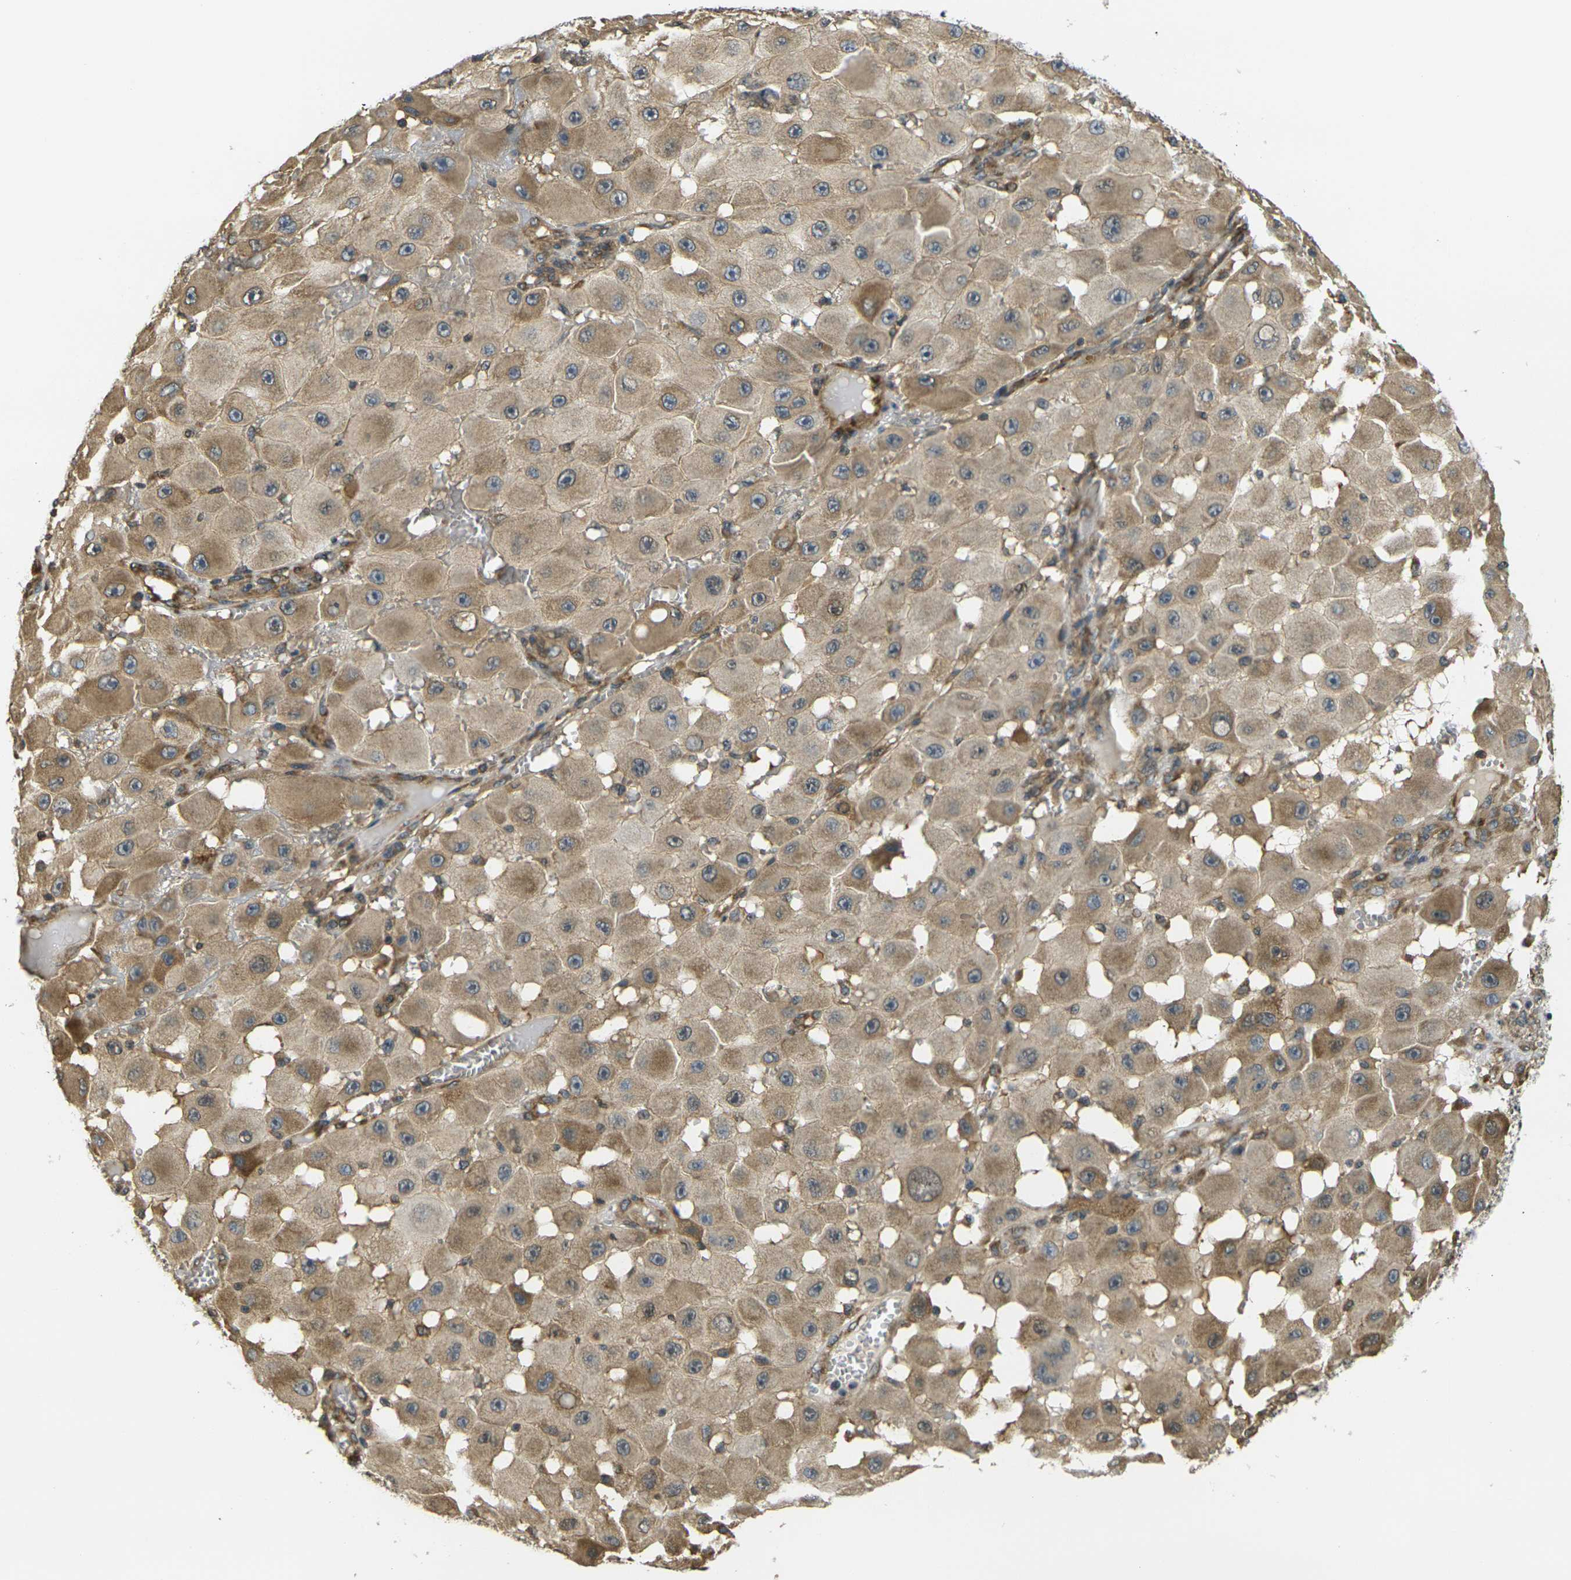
{"staining": {"intensity": "moderate", "quantity": "25%-75%", "location": "cytoplasmic/membranous"}, "tissue": "melanoma", "cell_type": "Tumor cells", "image_type": "cancer", "snomed": [{"axis": "morphology", "description": "Malignant melanoma, NOS"}, {"axis": "topography", "description": "Skin"}], "caption": "This image exhibits immunohistochemistry staining of human malignant melanoma, with medium moderate cytoplasmic/membranous positivity in about 25%-75% of tumor cells.", "gene": "CAST", "patient": {"sex": "female", "age": 81}}